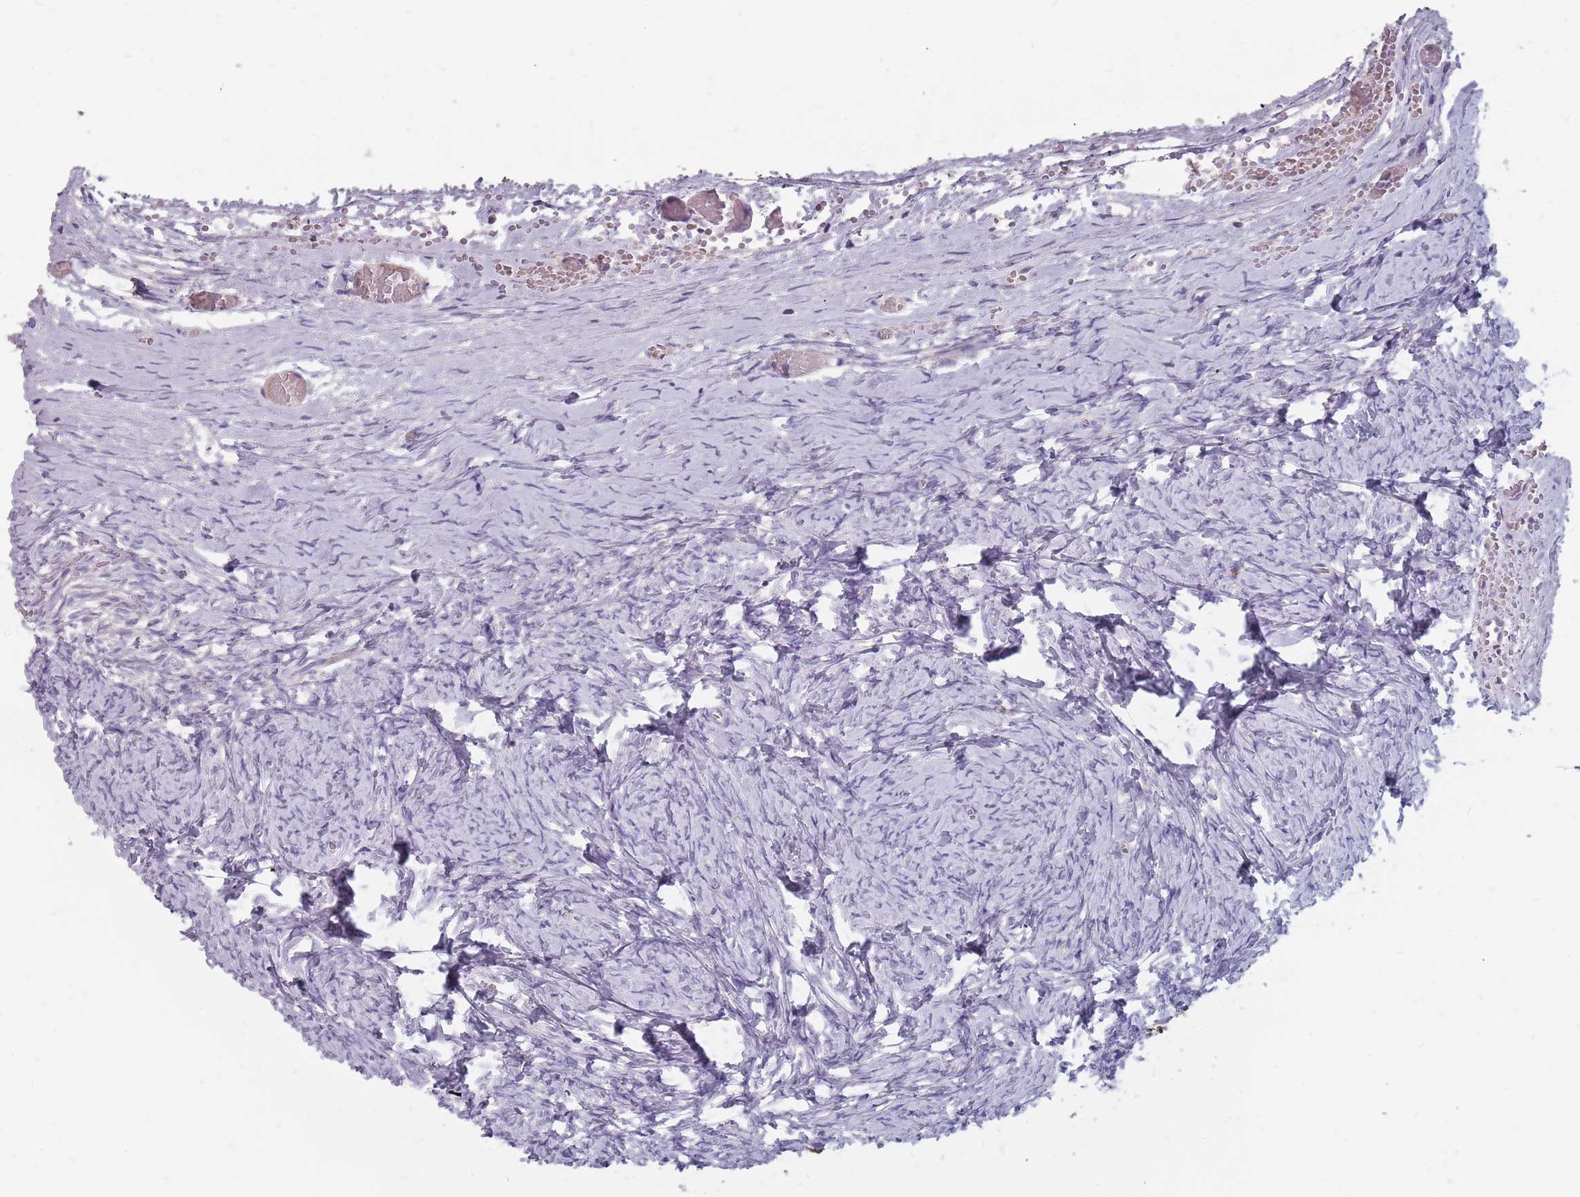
{"staining": {"intensity": "negative", "quantity": "none", "location": "none"}, "tissue": "ovary", "cell_type": "Ovarian stroma cells", "image_type": "normal", "snomed": [{"axis": "morphology", "description": "Normal tissue, NOS"}, {"axis": "topography", "description": "Ovary"}], "caption": "A photomicrograph of human ovary is negative for staining in ovarian stroma cells. (Brightfield microscopy of DAB (3,3'-diaminobenzidine) IHC at high magnification).", "gene": "CMTR2", "patient": {"sex": "female", "age": 27}}